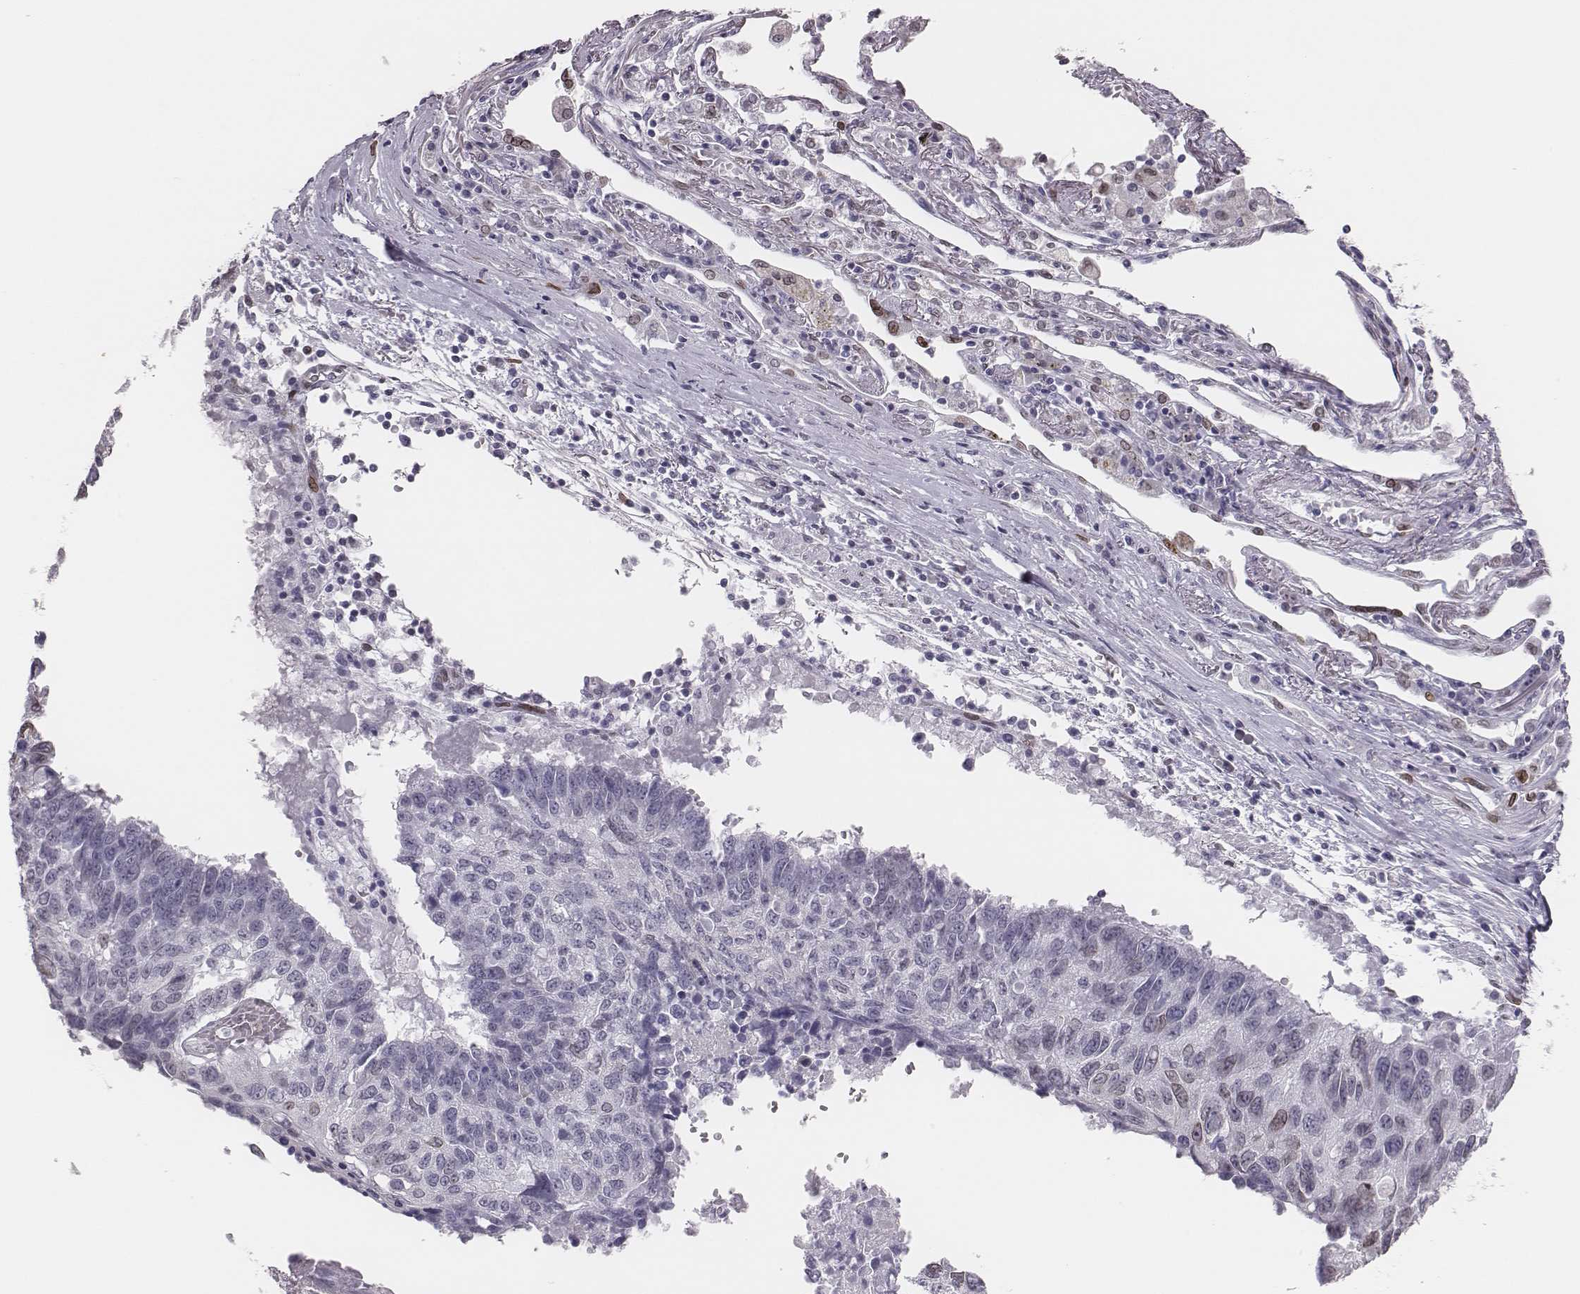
{"staining": {"intensity": "weak", "quantity": "<25%", "location": "nuclear"}, "tissue": "lung cancer", "cell_type": "Tumor cells", "image_type": "cancer", "snomed": [{"axis": "morphology", "description": "Squamous cell carcinoma, NOS"}, {"axis": "topography", "description": "Lung"}], "caption": "The IHC histopathology image has no significant positivity in tumor cells of lung cancer tissue. Brightfield microscopy of immunohistochemistry (IHC) stained with DAB (brown) and hematoxylin (blue), captured at high magnification.", "gene": "ADGRF4", "patient": {"sex": "male", "age": 73}}